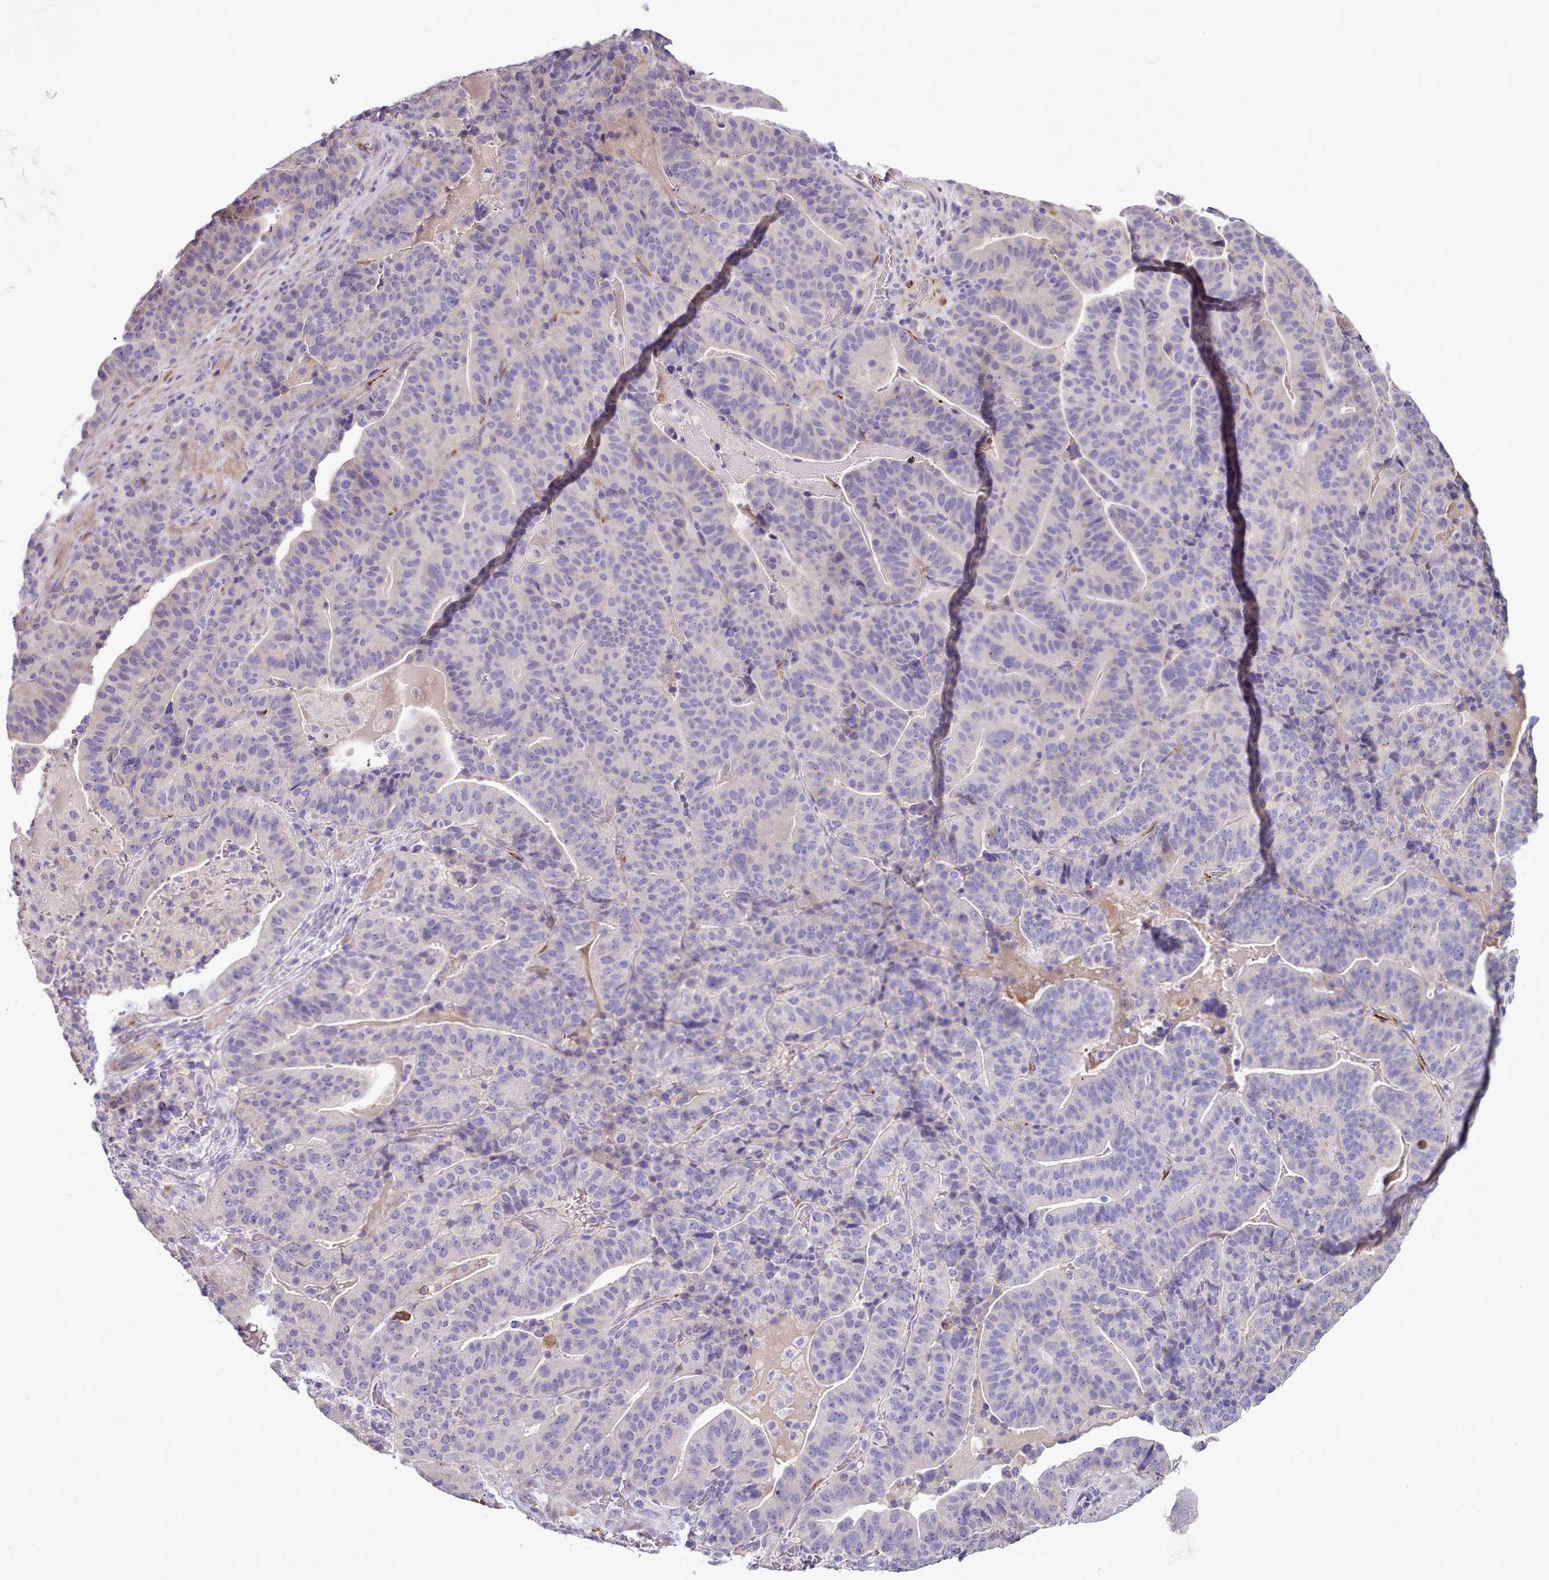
{"staining": {"intensity": "negative", "quantity": "none", "location": "none"}, "tissue": "stomach cancer", "cell_type": "Tumor cells", "image_type": "cancer", "snomed": [{"axis": "morphology", "description": "Adenocarcinoma, NOS"}, {"axis": "topography", "description": "Stomach"}], "caption": "Tumor cells show no significant expression in stomach cancer (adenocarcinoma).", "gene": "SETX", "patient": {"sex": "male", "age": 48}}